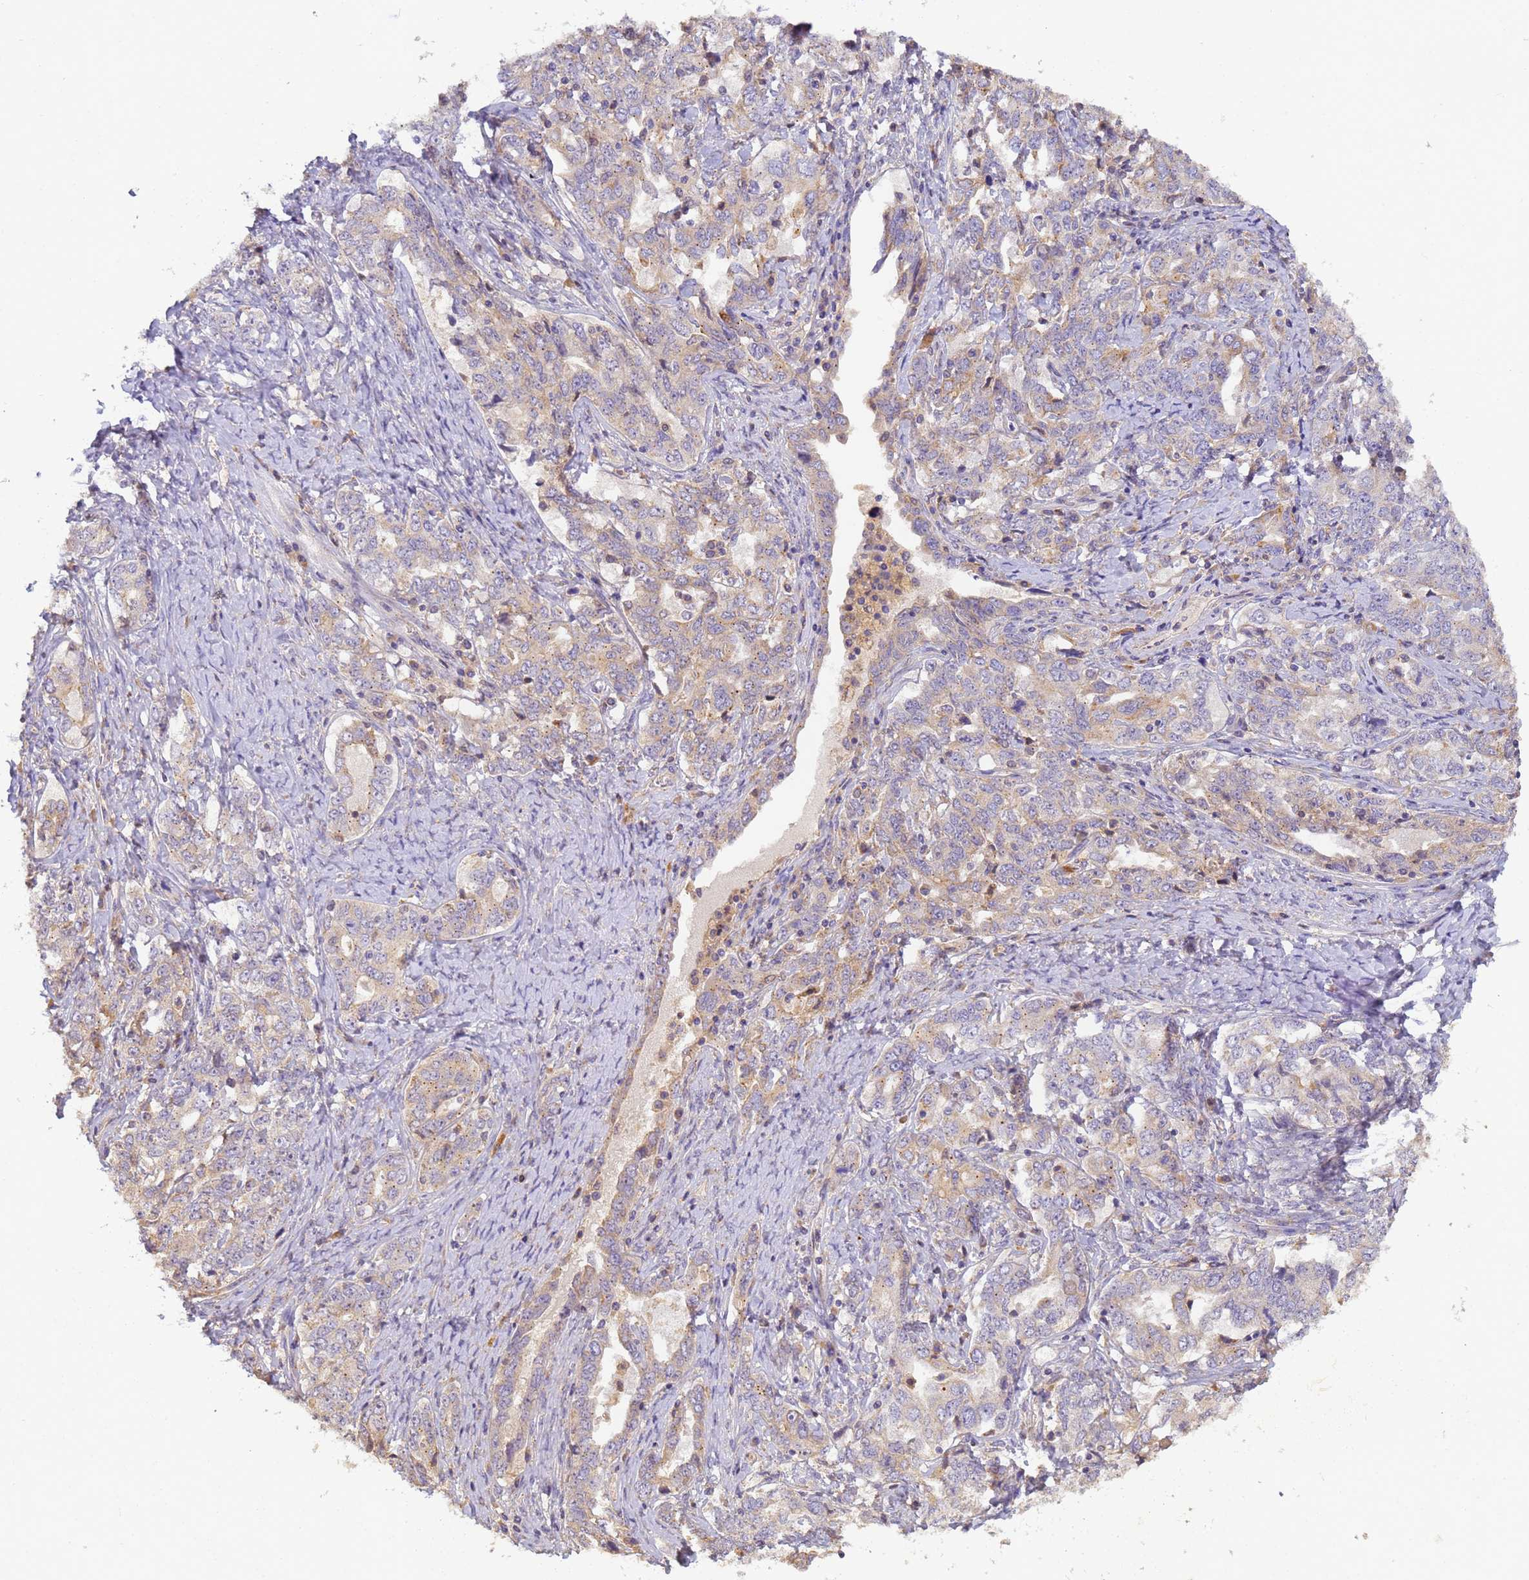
{"staining": {"intensity": "moderate", "quantity": "25%-75%", "location": "cytoplasmic/membranous"}, "tissue": "ovarian cancer", "cell_type": "Tumor cells", "image_type": "cancer", "snomed": [{"axis": "morphology", "description": "Carcinoma, endometroid"}, {"axis": "topography", "description": "Ovary"}], "caption": "This histopathology image displays IHC staining of ovarian cancer, with medium moderate cytoplasmic/membranous positivity in about 25%-75% of tumor cells.", "gene": "TIGAR", "patient": {"sex": "female", "age": 62}}